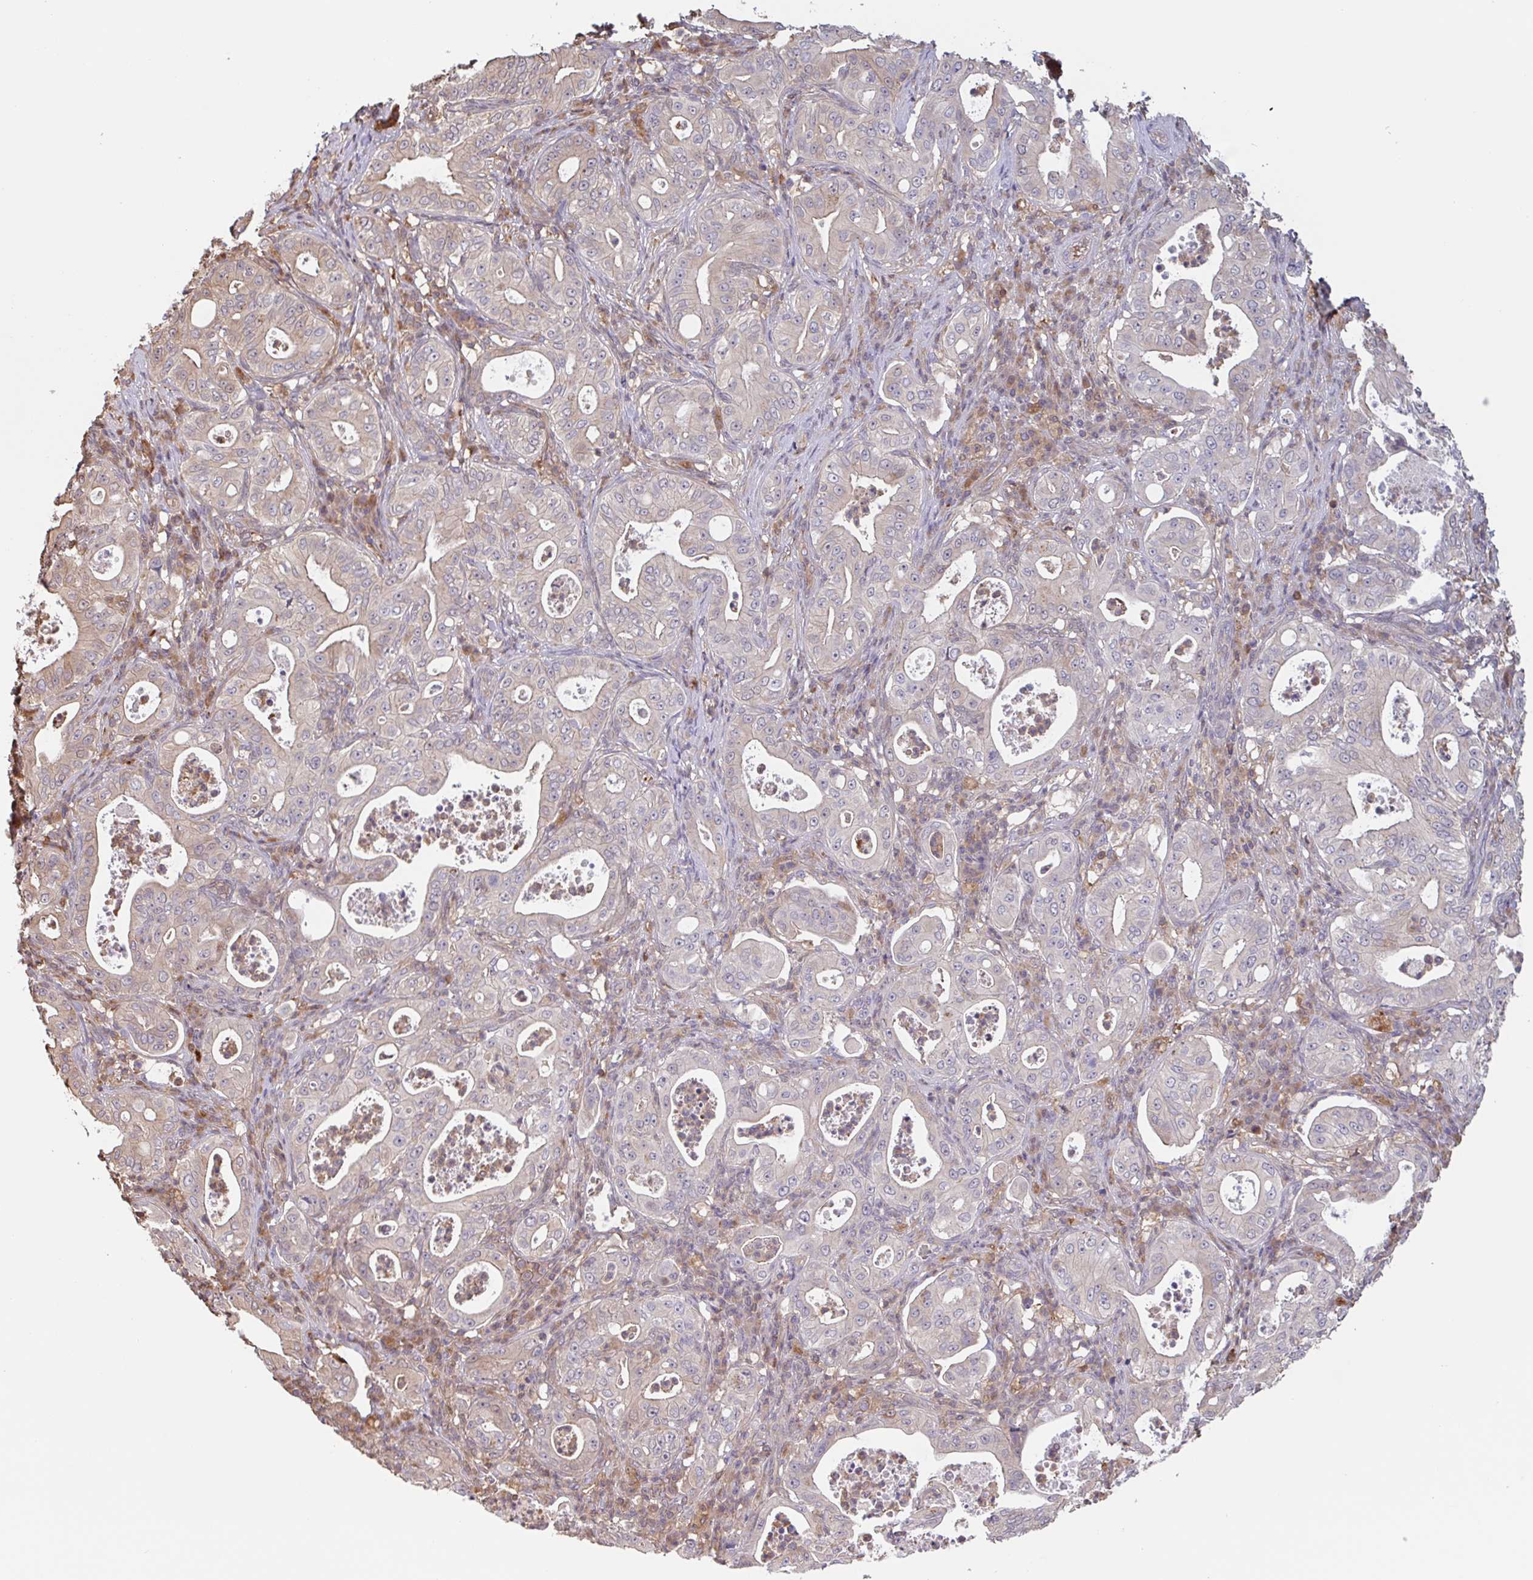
{"staining": {"intensity": "weak", "quantity": "<25%", "location": "cytoplasmic/membranous"}, "tissue": "pancreatic cancer", "cell_type": "Tumor cells", "image_type": "cancer", "snomed": [{"axis": "morphology", "description": "Adenocarcinoma, NOS"}, {"axis": "topography", "description": "Pancreas"}], "caption": "The micrograph exhibits no significant staining in tumor cells of adenocarcinoma (pancreatic).", "gene": "OTOP2", "patient": {"sex": "male", "age": 71}}